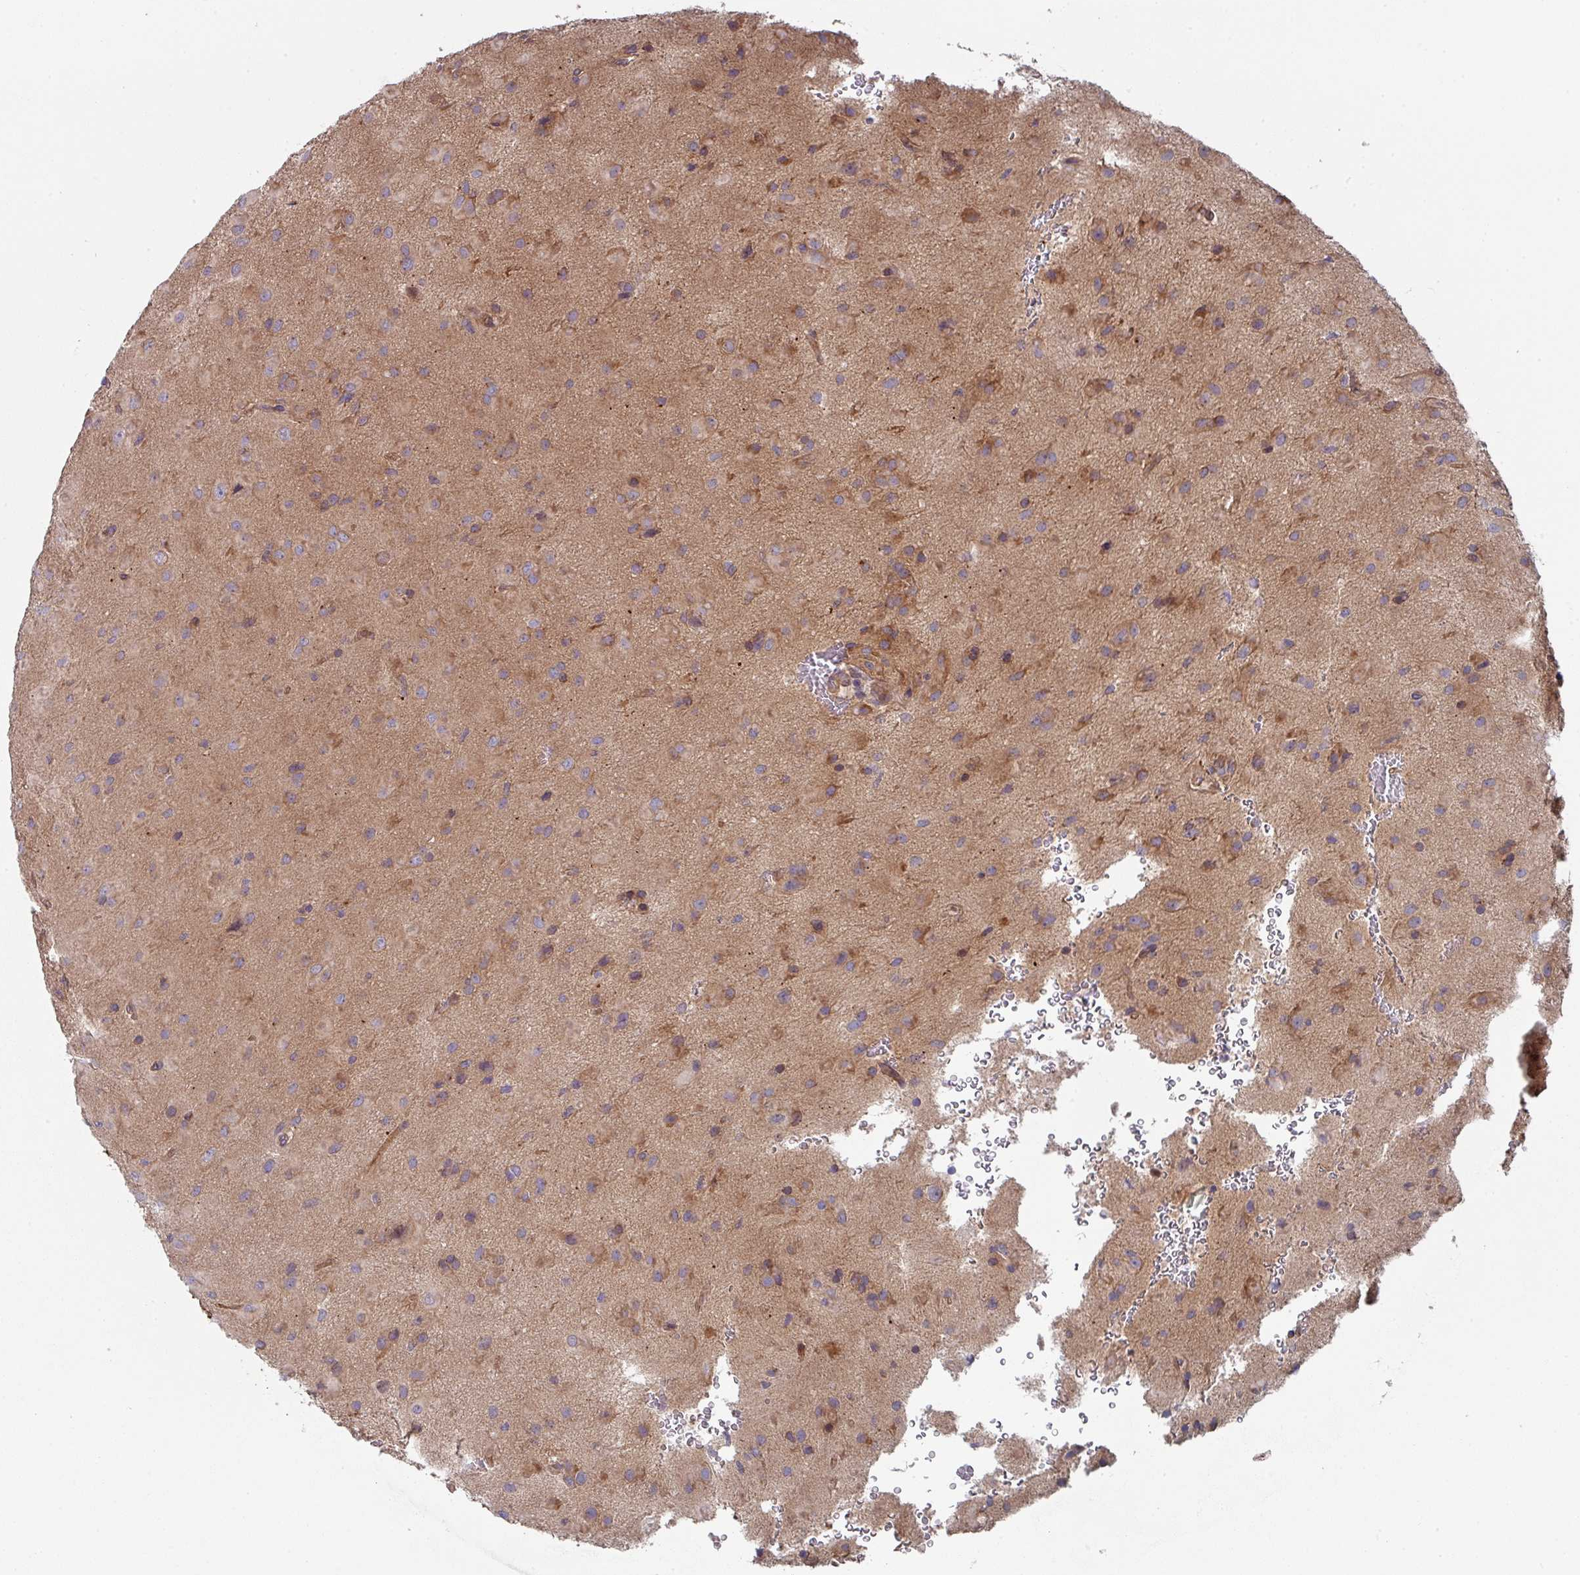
{"staining": {"intensity": "moderate", "quantity": "<25%", "location": "cytoplasmic/membranous"}, "tissue": "glioma", "cell_type": "Tumor cells", "image_type": "cancer", "snomed": [{"axis": "morphology", "description": "Glioma, malignant, Low grade"}, {"axis": "topography", "description": "Brain"}], "caption": "The immunohistochemical stain shows moderate cytoplasmic/membranous staining in tumor cells of glioma tissue.", "gene": "DCAF12L2", "patient": {"sex": "male", "age": 58}}